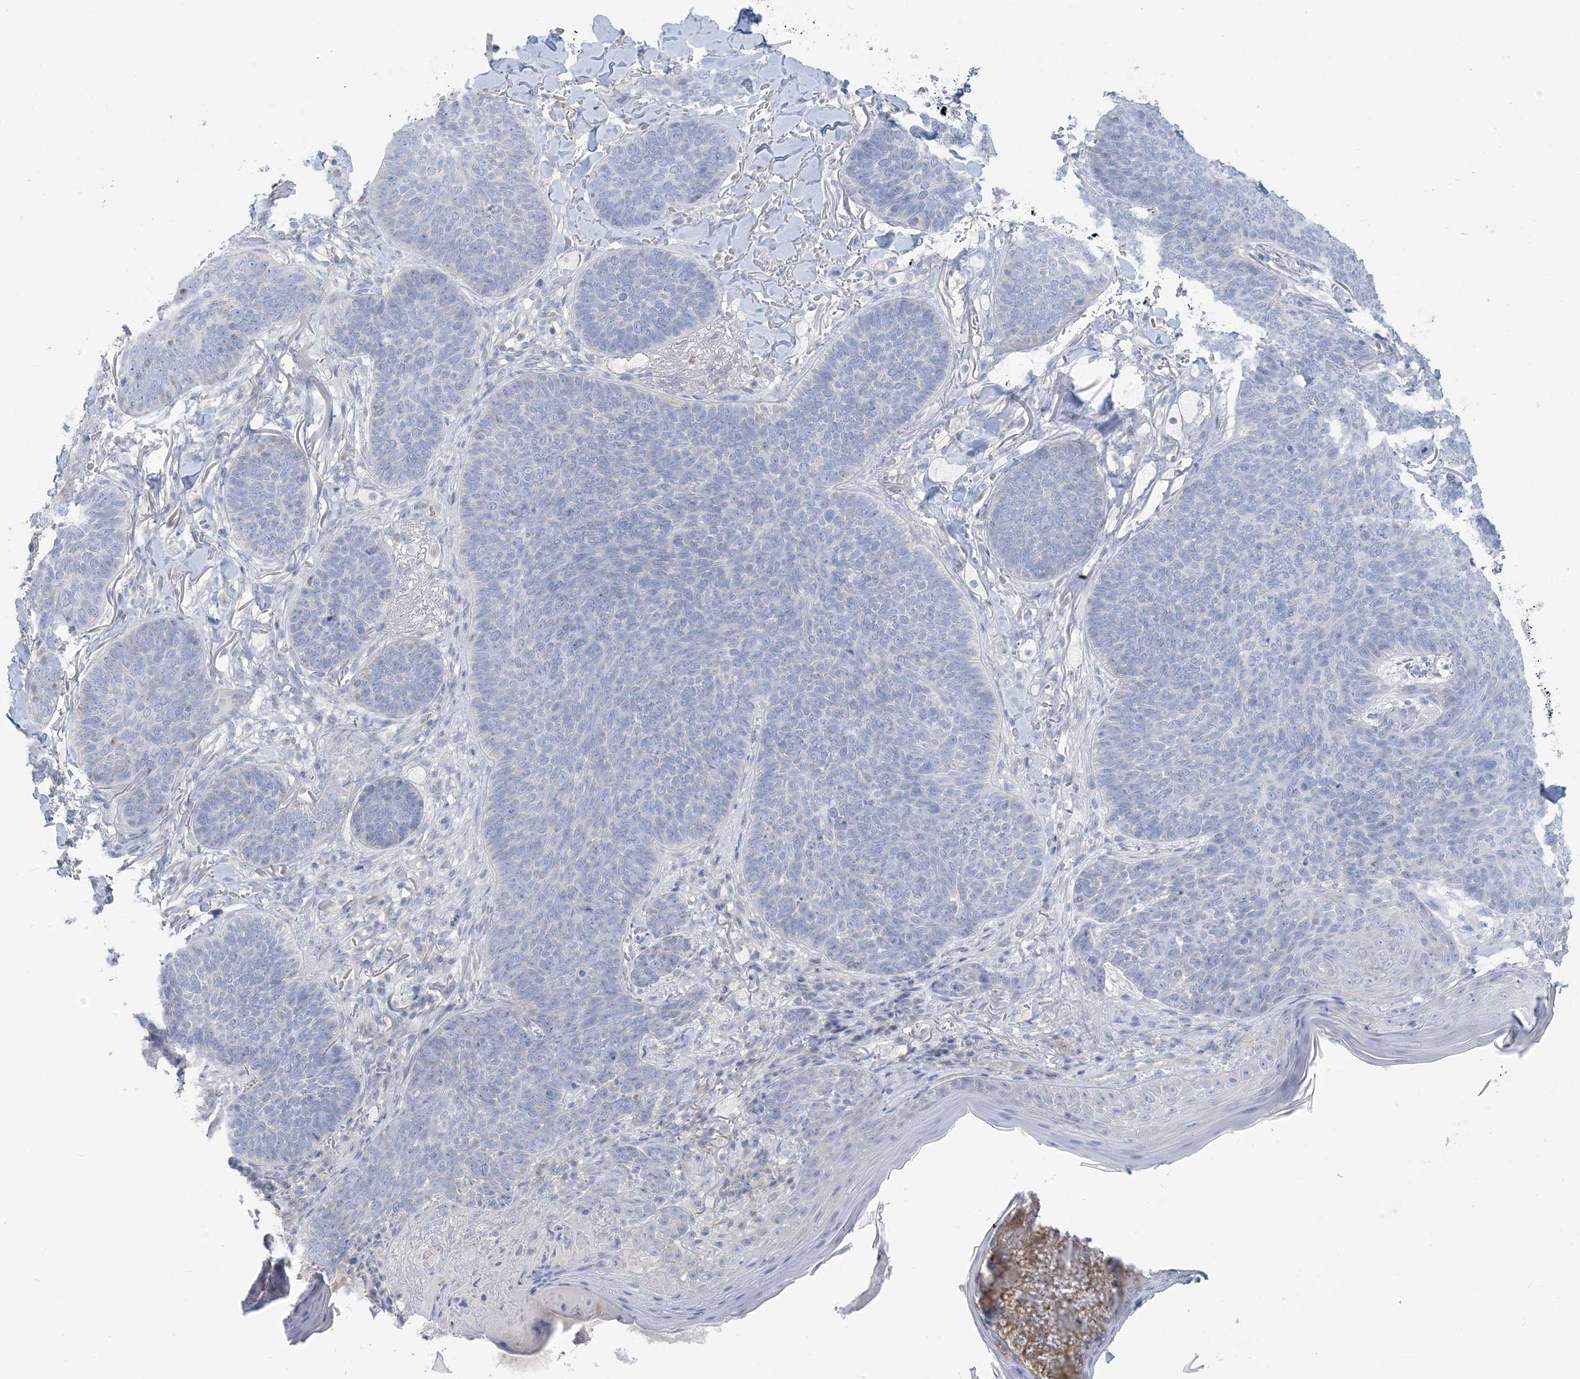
{"staining": {"intensity": "negative", "quantity": "none", "location": "none"}, "tissue": "skin cancer", "cell_type": "Tumor cells", "image_type": "cancer", "snomed": [{"axis": "morphology", "description": "Basal cell carcinoma"}, {"axis": "topography", "description": "Skin"}], "caption": "Basal cell carcinoma (skin) stained for a protein using IHC exhibits no staining tumor cells.", "gene": "MTHFD2L", "patient": {"sex": "male", "age": 85}}